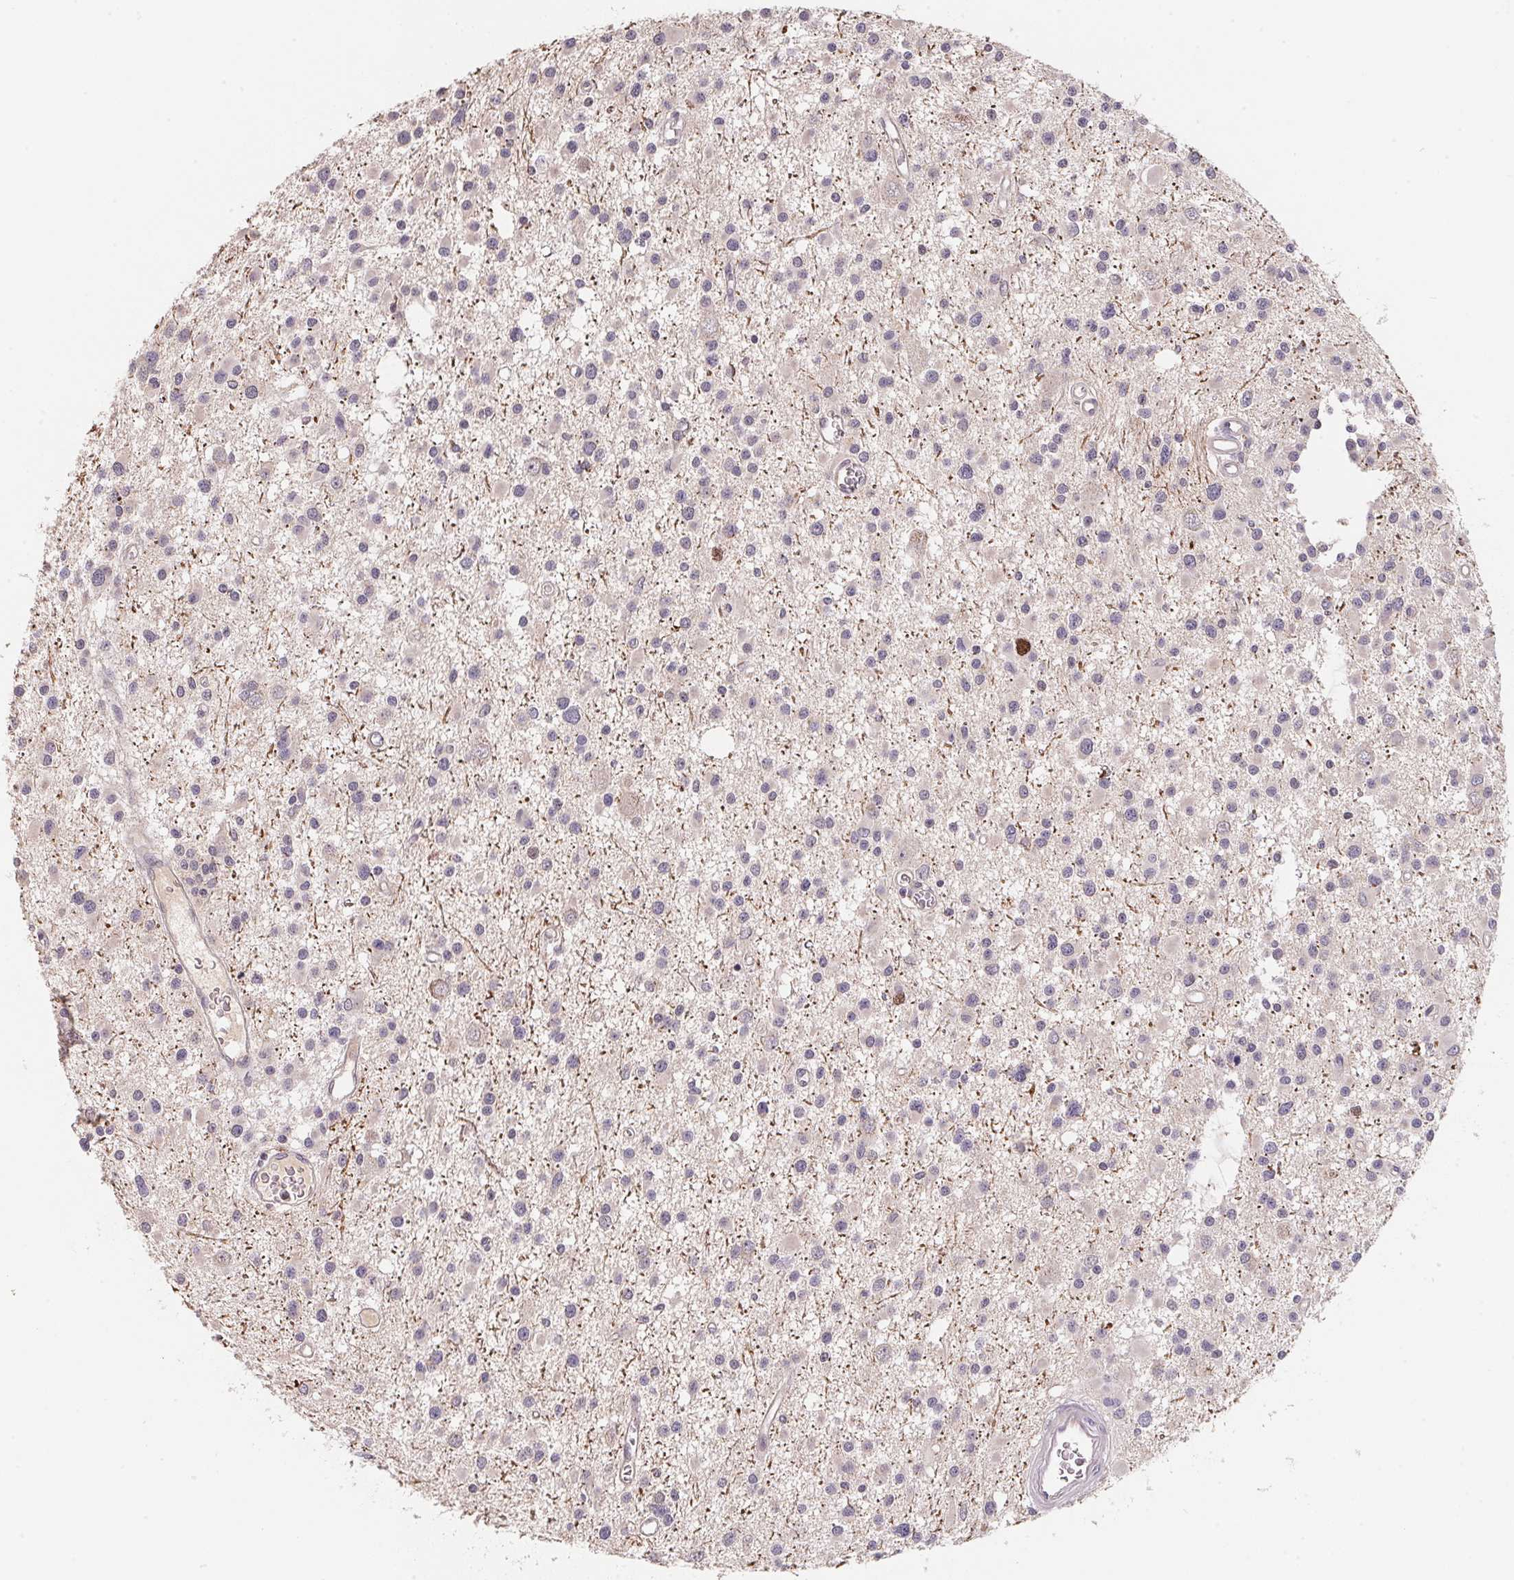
{"staining": {"intensity": "negative", "quantity": "none", "location": "none"}, "tissue": "glioma", "cell_type": "Tumor cells", "image_type": "cancer", "snomed": [{"axis": "morphology", "description": "Glioma, malignant, High grade"}, {"axis": "topography", "description": "Brain"}], "caption": "Protein analysis of glioma shows no significant positivity in tumor cells.", "gene": "KIFC1", "patient": {"sex": "male", "age": 54}}